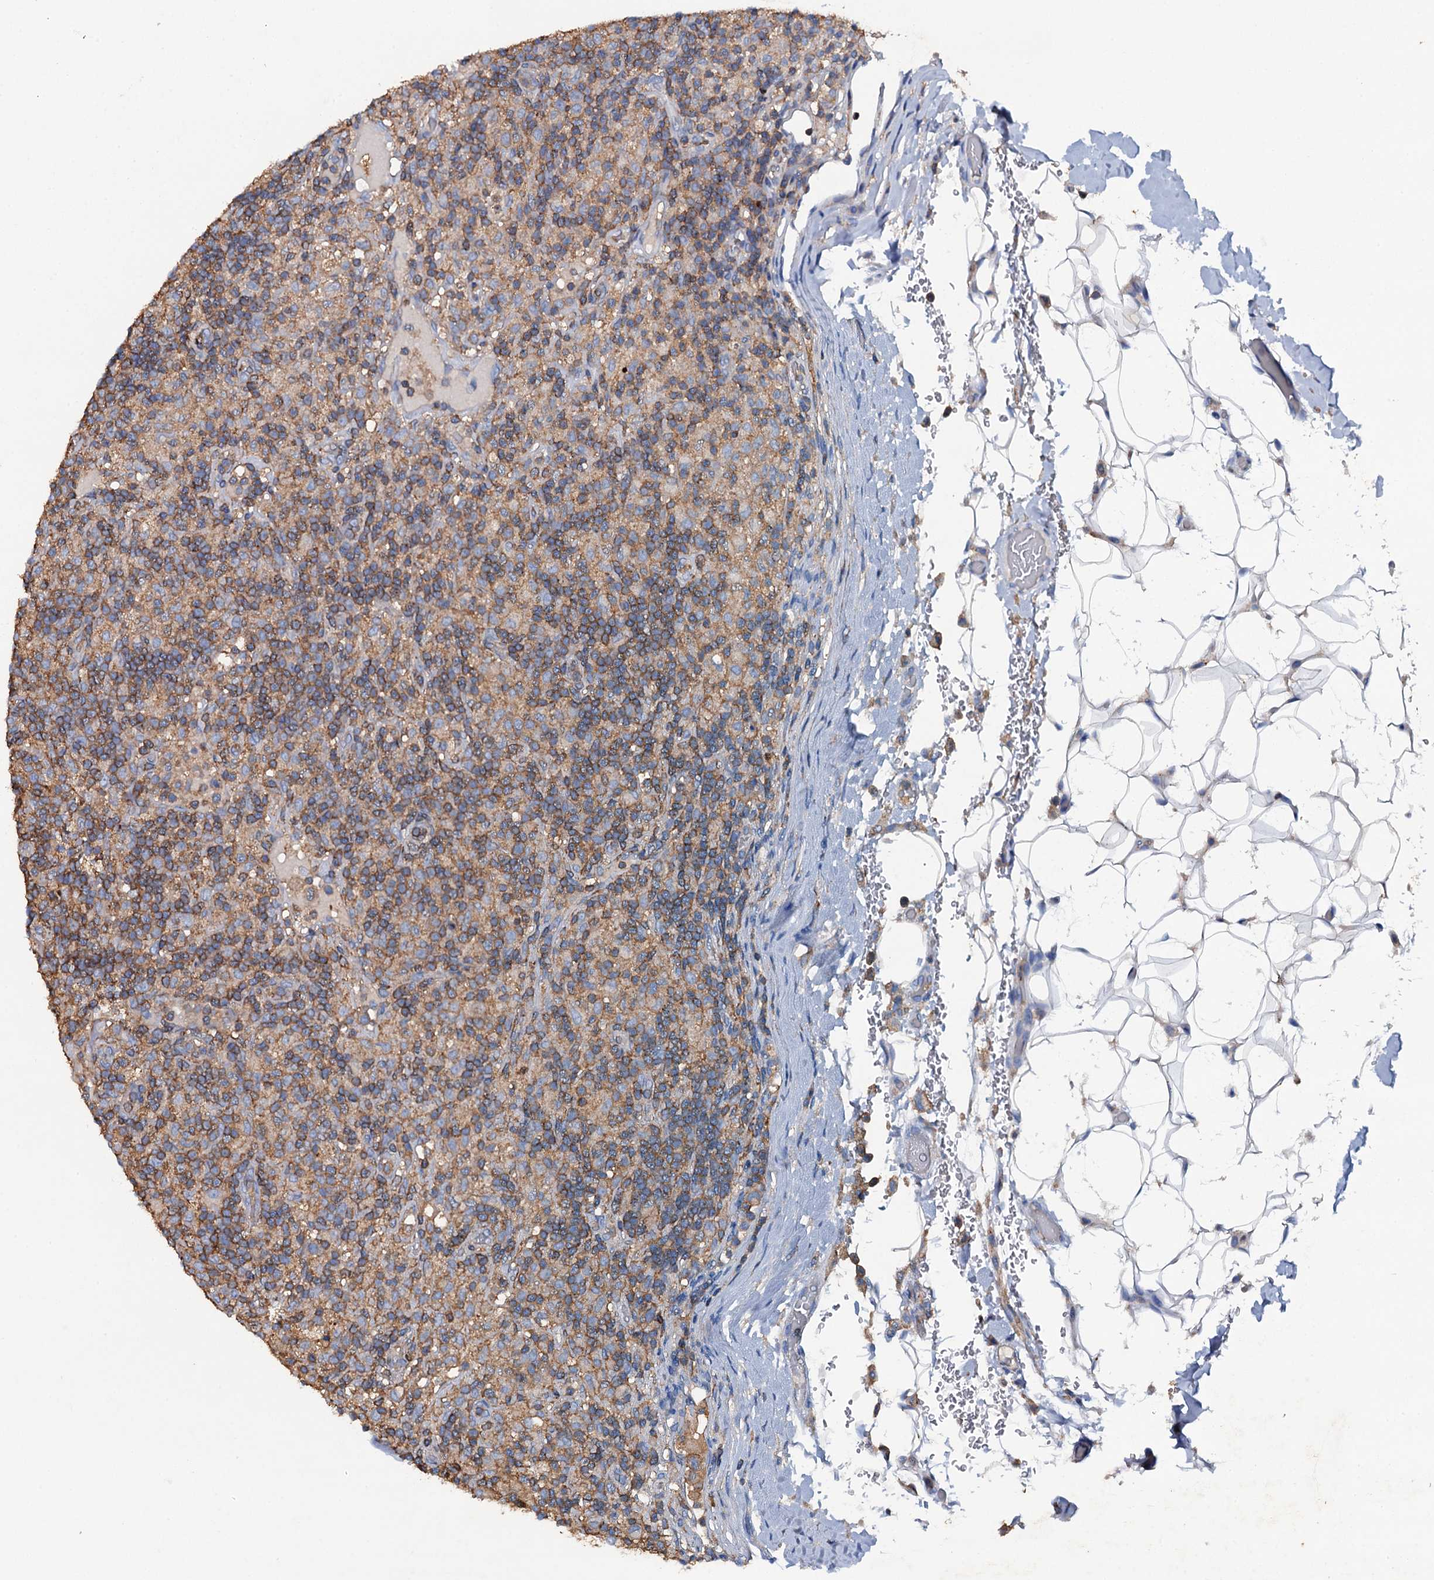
{"staining": {"intensity": "negative", "quantity": "none", "location": "none"}, "tissue": "lymphoma", "cell_type": "Tumor cells", "image_type": "cancer", "snomed": [{"axis": "morphology", "description": "Hodgkin's disease, NOS"}, {"axis": "topography", "description": "Lymph node"}], "caption": "Protein analysis of Hodgkin's disease displays no significant expression in tumor cells.", "gene": "MS4A4E", "patient": {"sex": "male", "age": 70}}